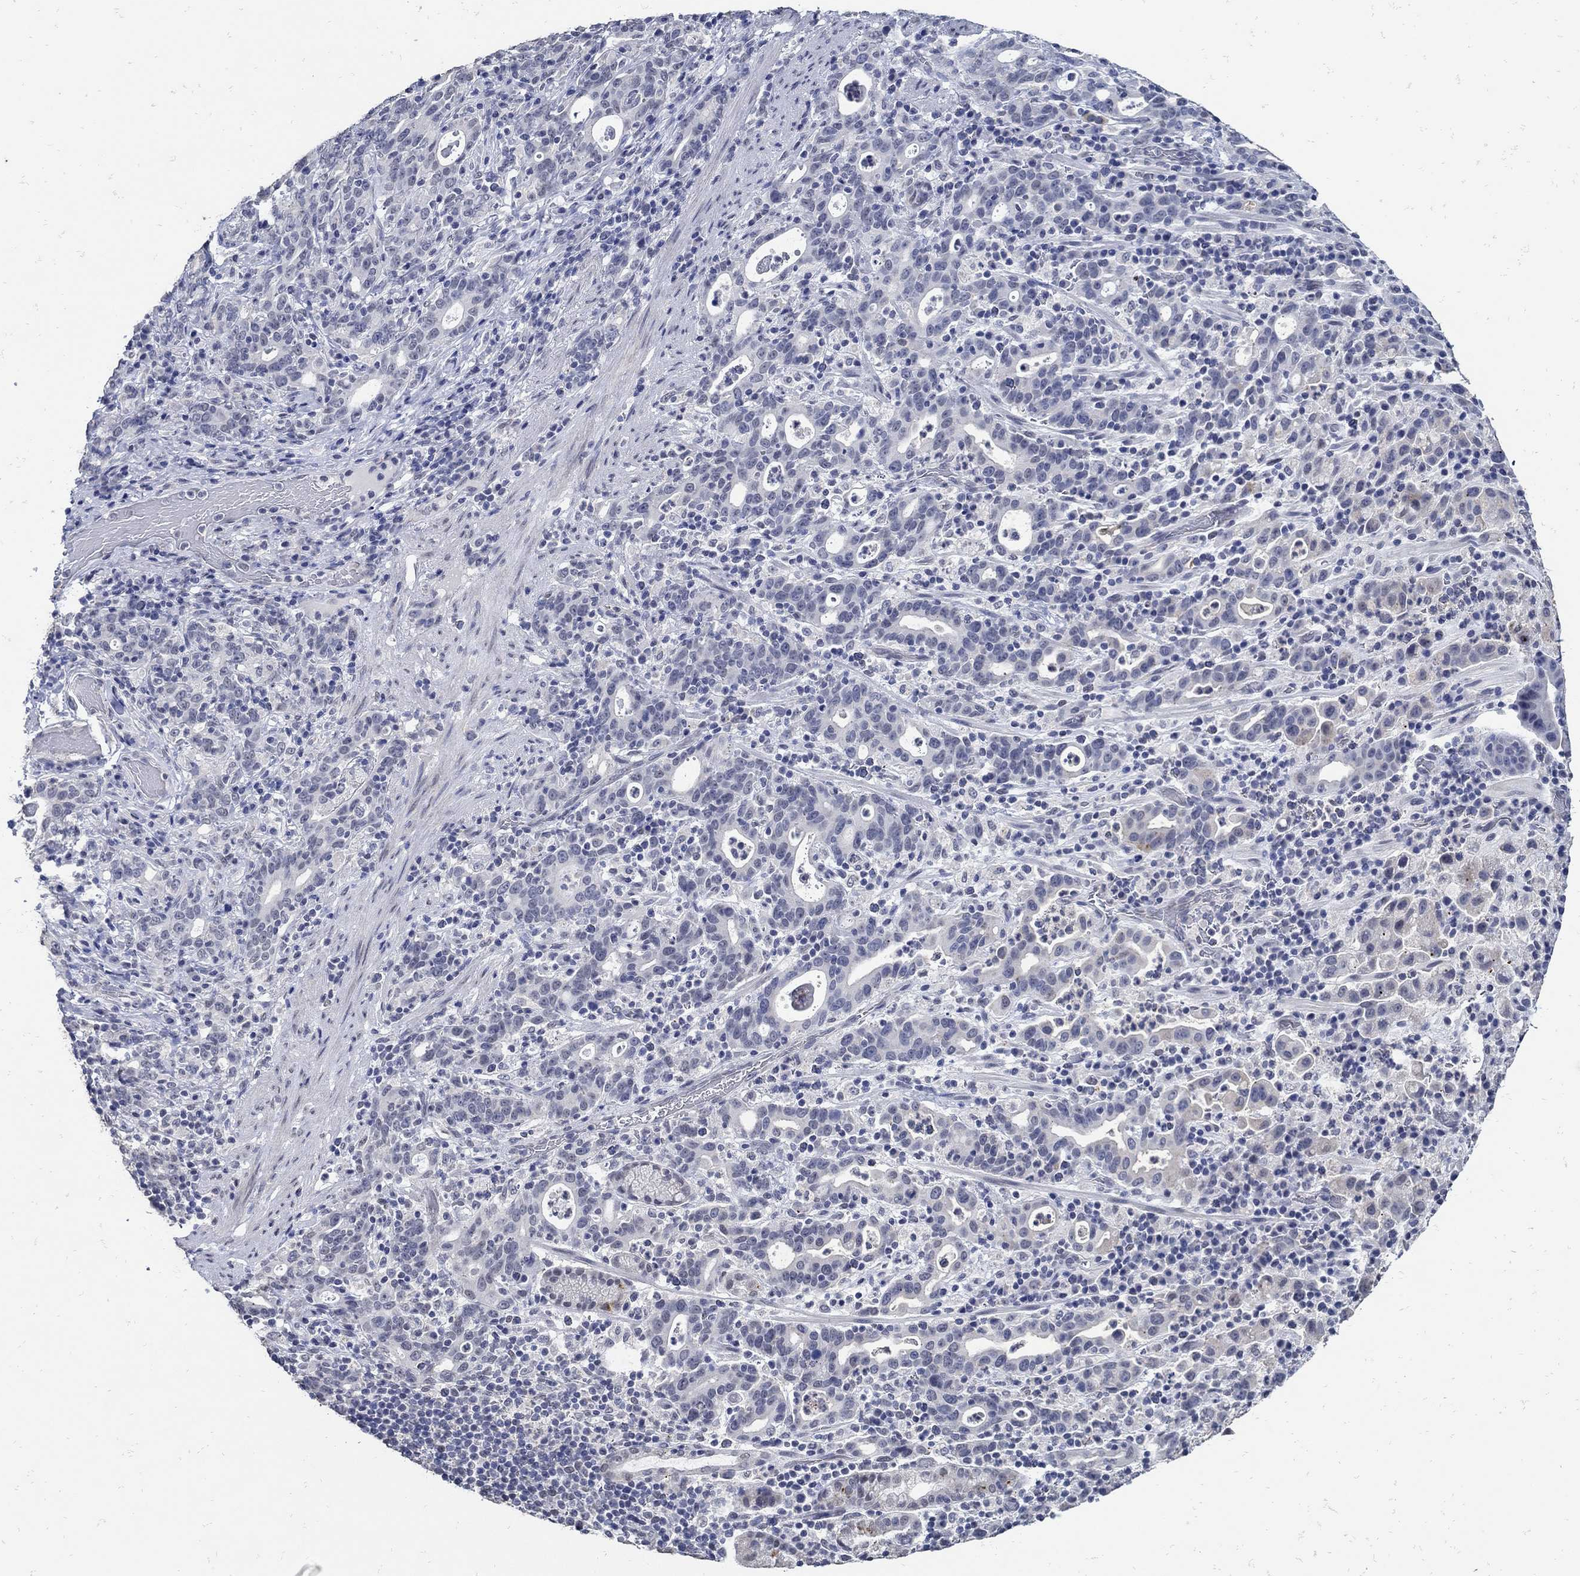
{"staining": {"intensity": "negative", "quantity": "none", "location": "none"}, "tissue": "stomach cancer", "cell_type": "Tumor cells", "image_type": "cancer", "snomed": [{"axis": "morphology", "description": "Adenocarcinoma, NOS"}, {"axis": "topography", "description": "Stomach"}], "caption": "IHC of stomach cancer displays no staining in tumor cells.", "gene": "KCNN3", "patient": {"sex": "male", "age": 79}}